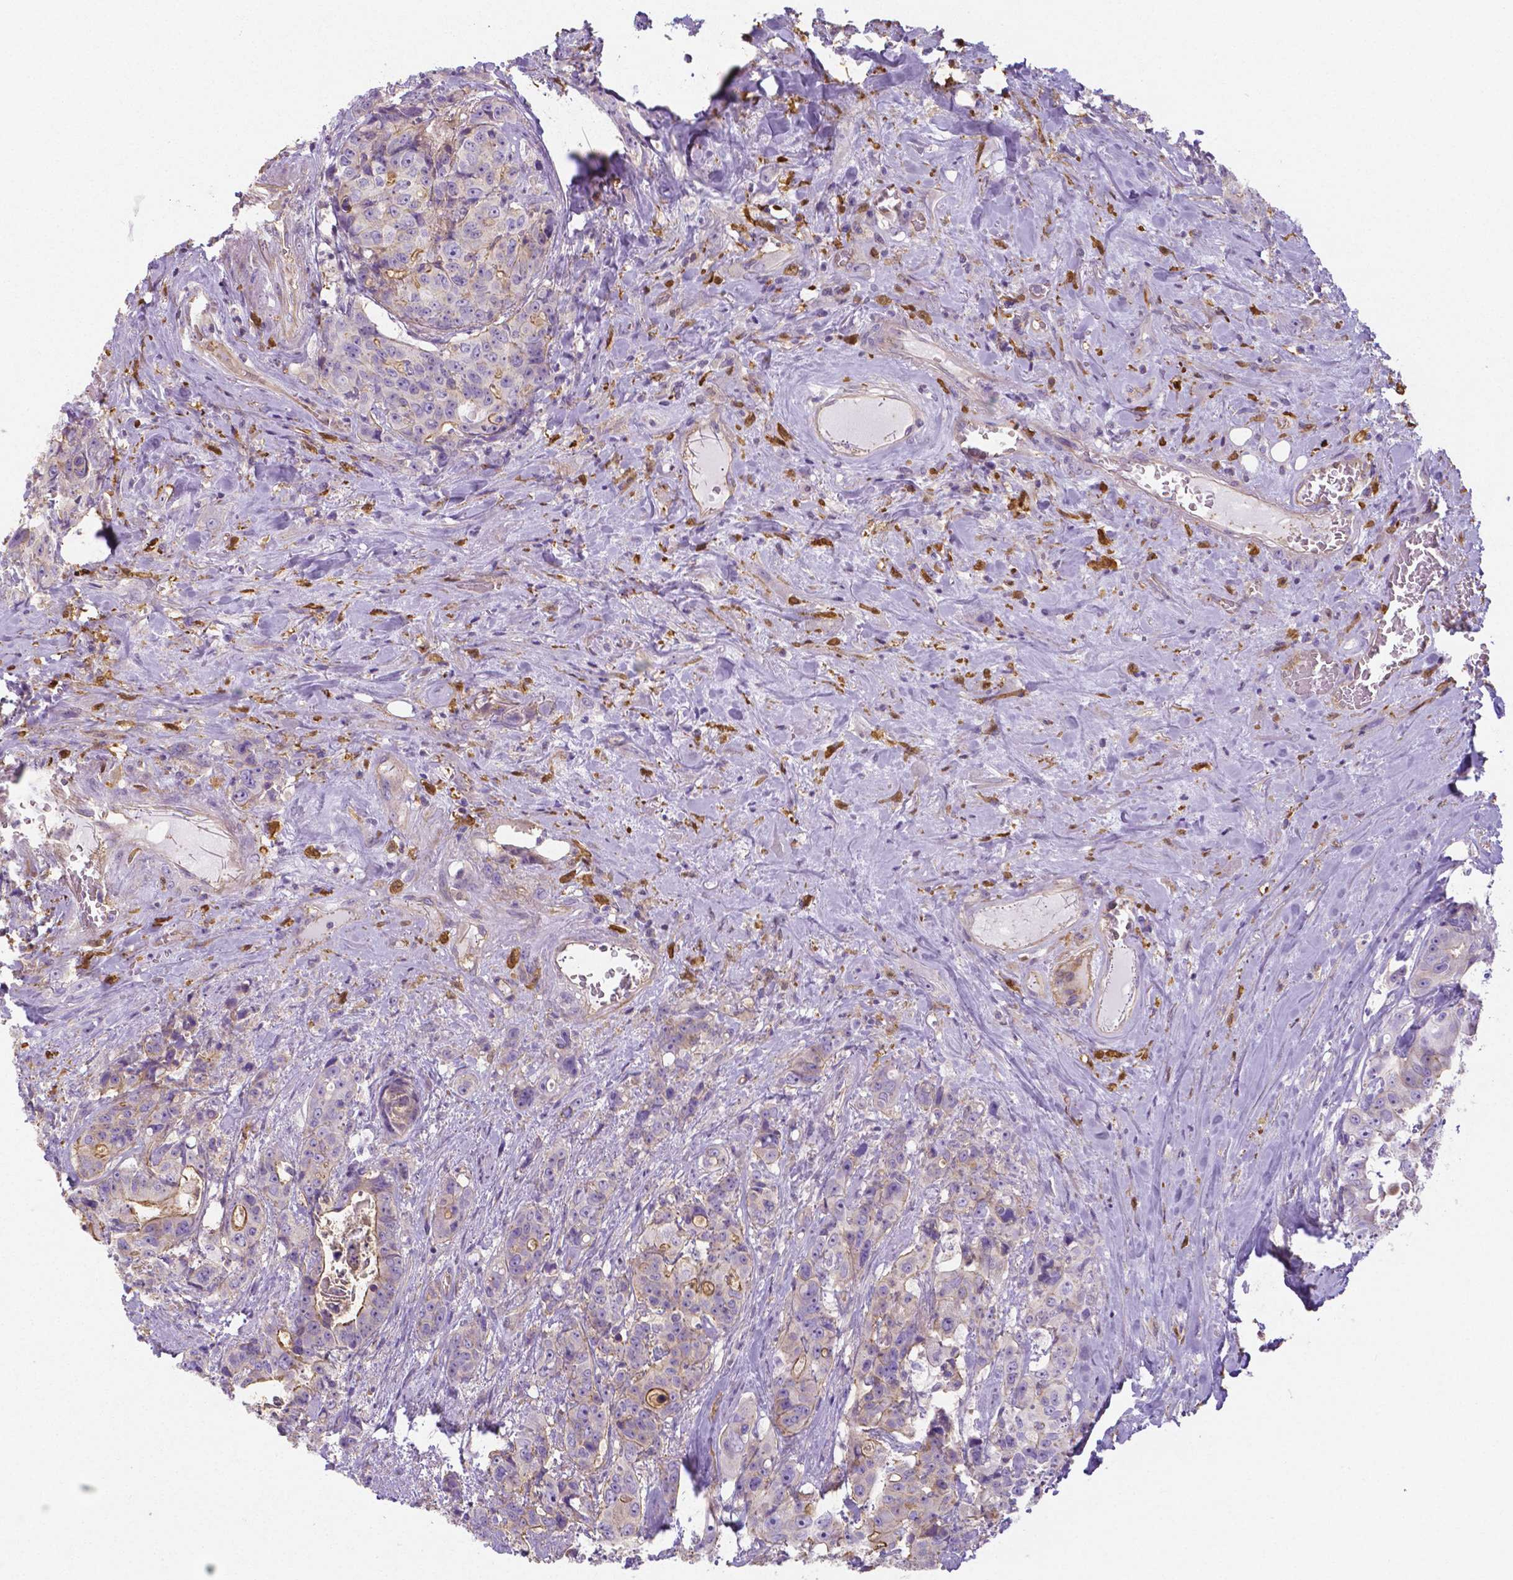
{"staining": {"intensity": "moderate", "quantity": "<25%", "location": "cytoplasmic/membranous"}, "tissue": "colorectal cancer", "cell_type": "Tumor cells", "image_type": "cancer", "snomed": [{"axis": "morphology", "description": "Adenocarcinoma, NOS"}, {"axis": "topography", "description": "Rectum"}], "caption": "A low amount of moderate cytoplasmic/membranous expression is appreciated in approximately <25% of tumor cells in colorectal cancer tissue.", "gene": "CRMP1", "patient": {"sex": "female", "age": 62}}